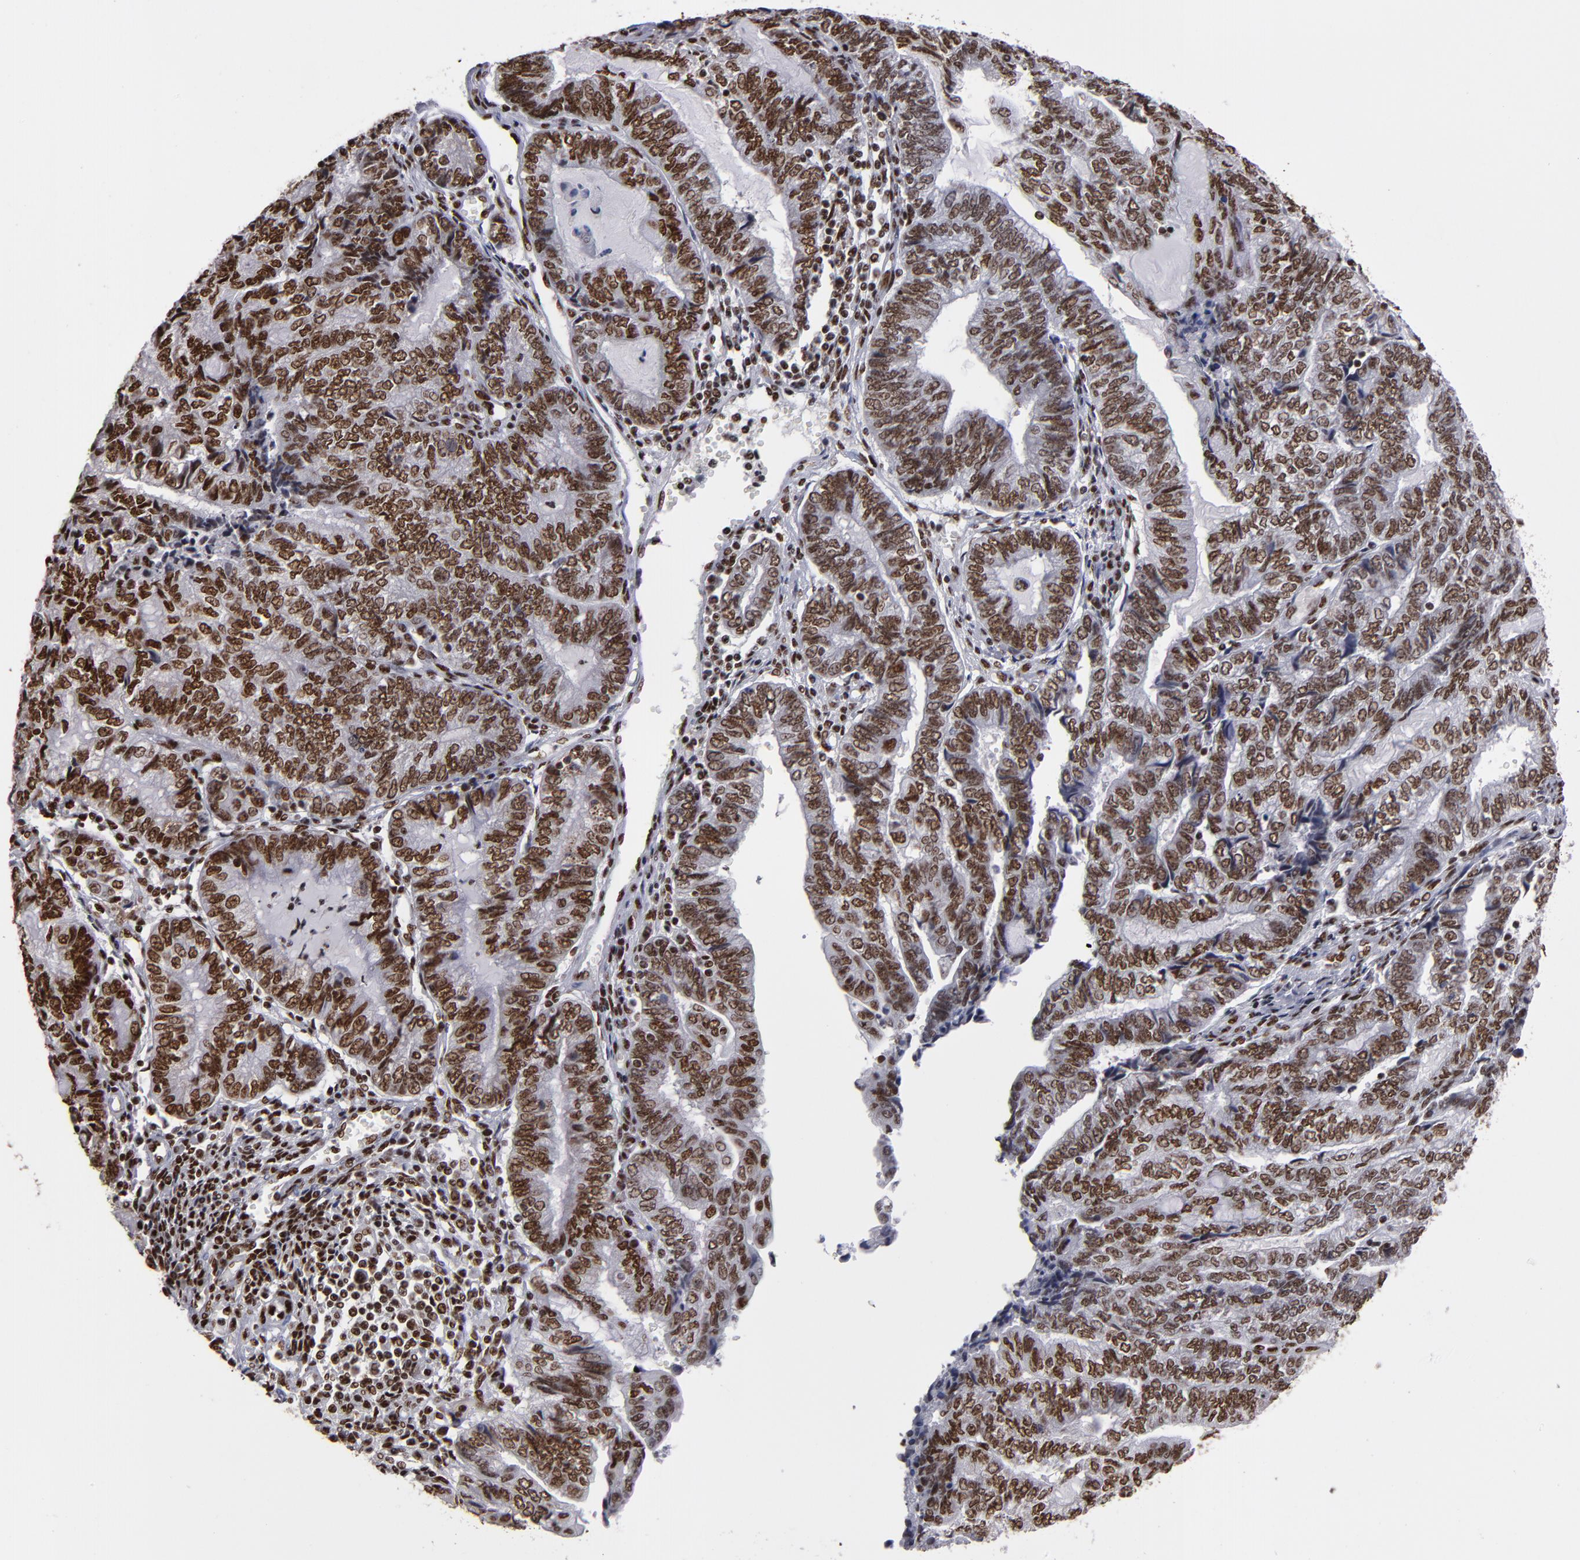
{"staining": {"intensity": "strong", "quantity": ">75%", "location": "nuclear"}, "tissue": "endometrial cancer", "cell_type": "Tumor cells", "image_type": "cancer", "snomed": [{"axis": "morphology", "description": "Adenocarcinoma, NOS"}, {"axis": "topography", "description": "Uterus"}, {"axis": "topography", "description": "Endometrium"}], "caption": "Endometrial cancer (adenocarcinoma) stained with DAB immunohistochemistry demonstrates high levels of strong nuclear positivity in about >75% of tumor cells.", "gene": "MRE11", "patient": {"sex": "female", "age": 70}}